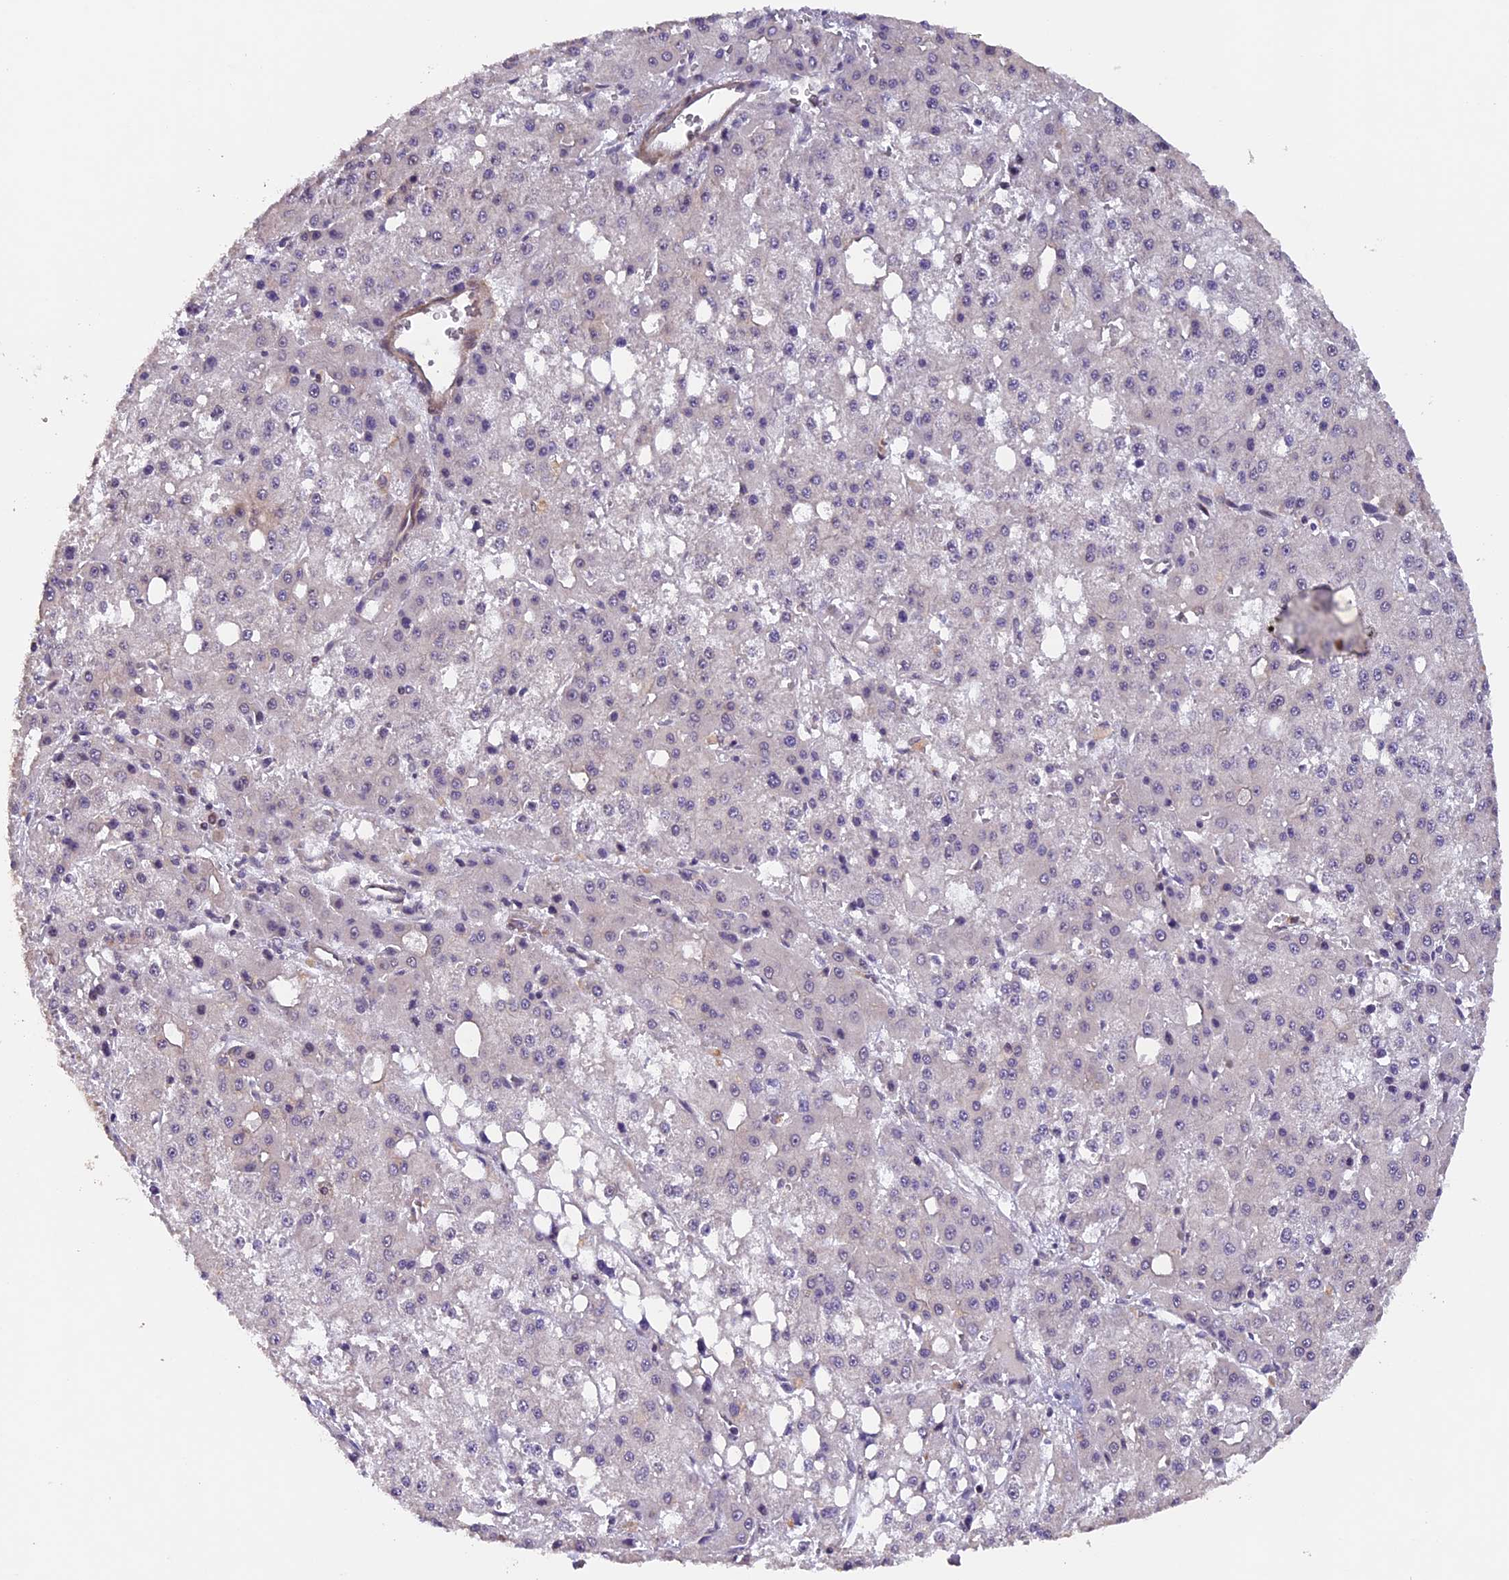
{"staining": {"intensity": "weak", "quantity": "<25%", "location": "nuclear"}, "tissue": "liver cancer", "cell_type": "Tumor cells", "image_type": "cancer", "snomed": [{"axis": "morphology", "description": "Carcinoma, Hepatocellular, NOS"}, {"axis": "topography", "description": "Liver"}], "caption": "Photomicrograph shows no protein positivity in tumor cells of liver cancer (hepatocellular carcinoma) tissue. The staining was performed using DAB (3,3'-diaminobenzidine) to visualize the protein expression in brown, while the nuclei were stained in blue with hematoxylin (Magnification: 20x).", "gene": "GNB5", "patient": {"sex": "male", "age": 47}}